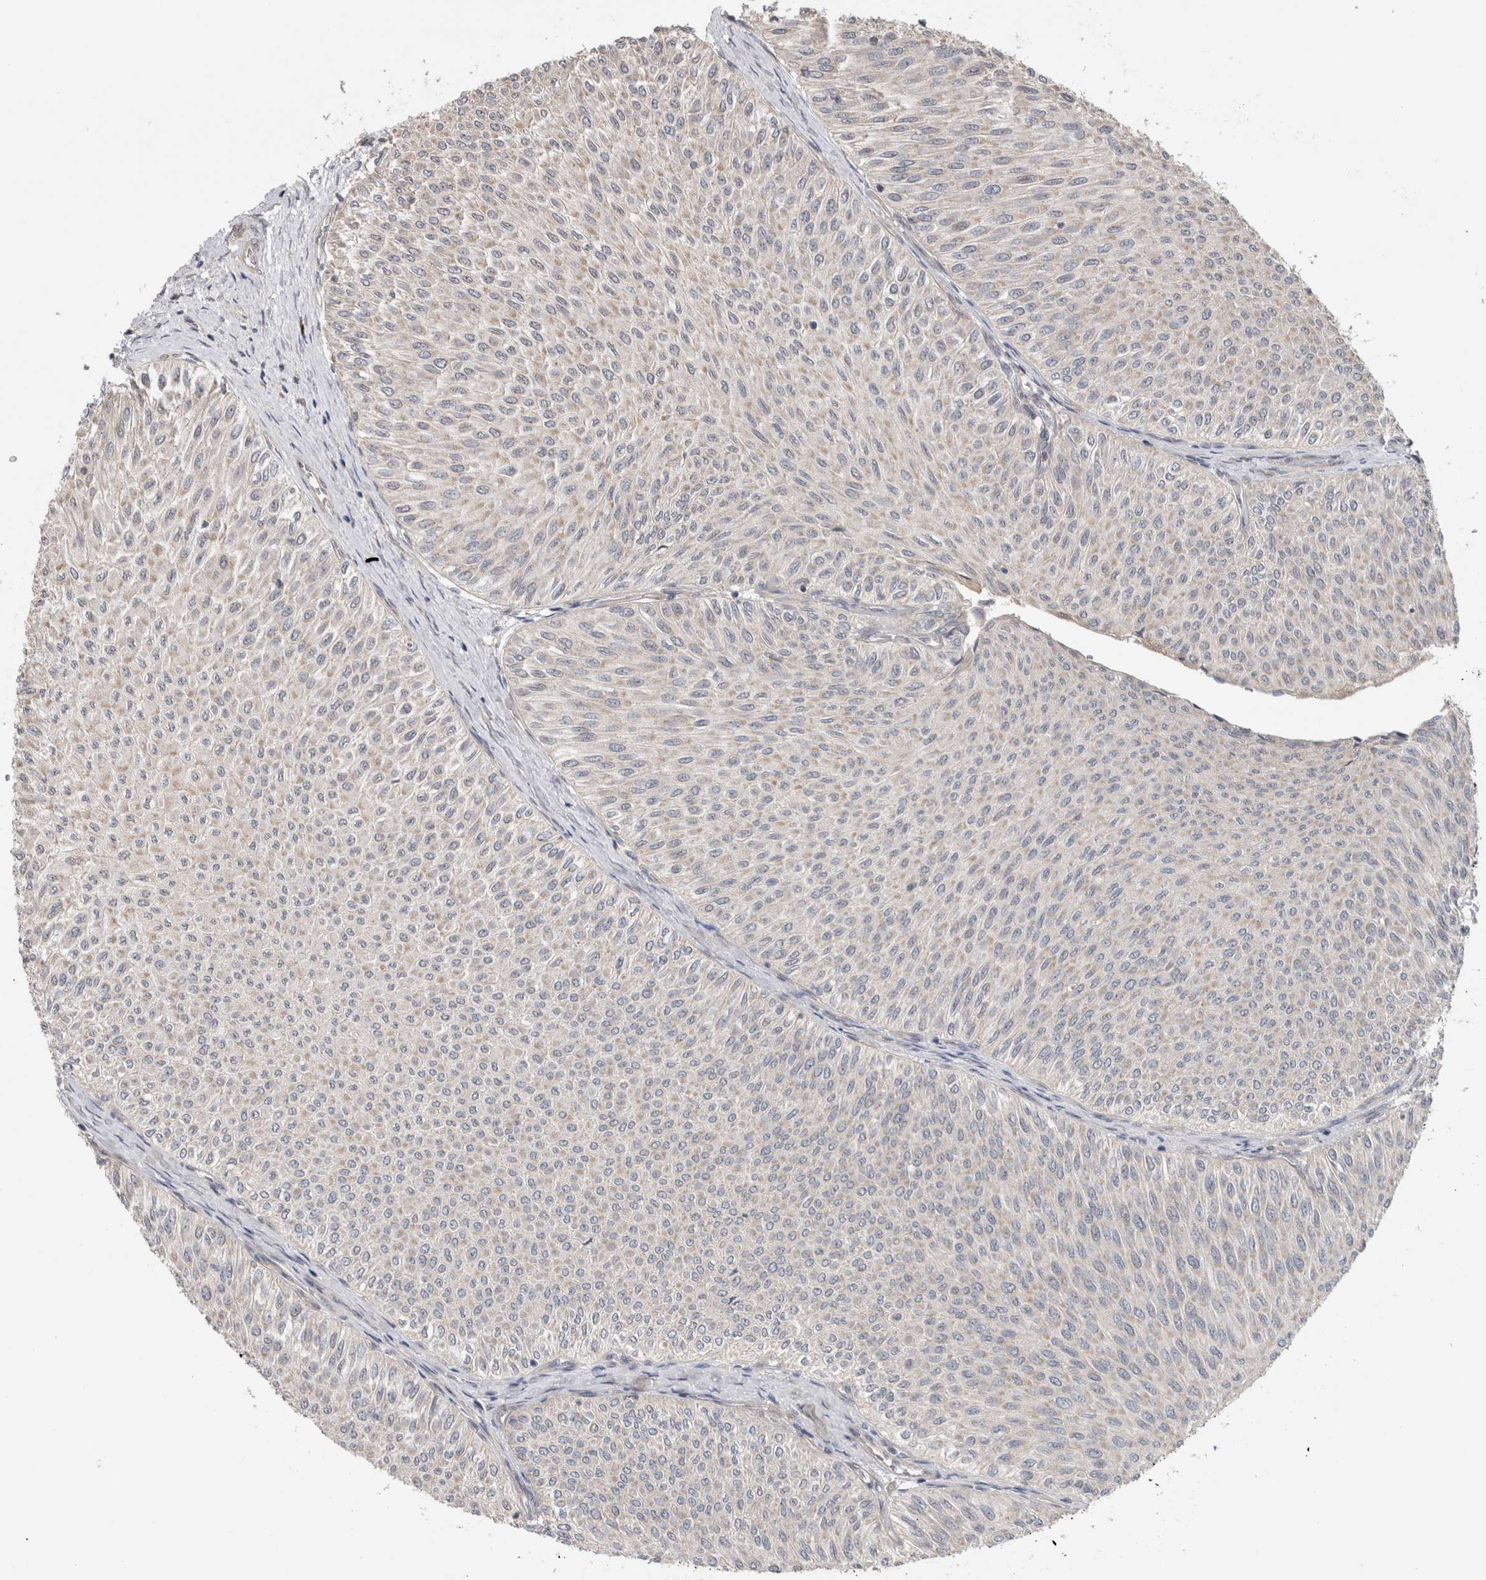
{"staining": {"intensity": "weak", "quantity": "<25%", "location": "cytoplasmic/membranous"}, "tissue": "urothelial cancer", "cell_type": "Tumor cells", "image_type": "cancer", "snomed": [{"axis": "morphology", "description": "Urothelial carcinoma, Low grade"}, {"axis": "topography", "description": "Urinary bladder"}], "caption": "This is a micrograph of IHC staining of urothelial carcinoma (low-grade), which shows no positivity in tumor cells.", "gene": "TRIM5", "patient": {"sex": "male", "age": 78}}